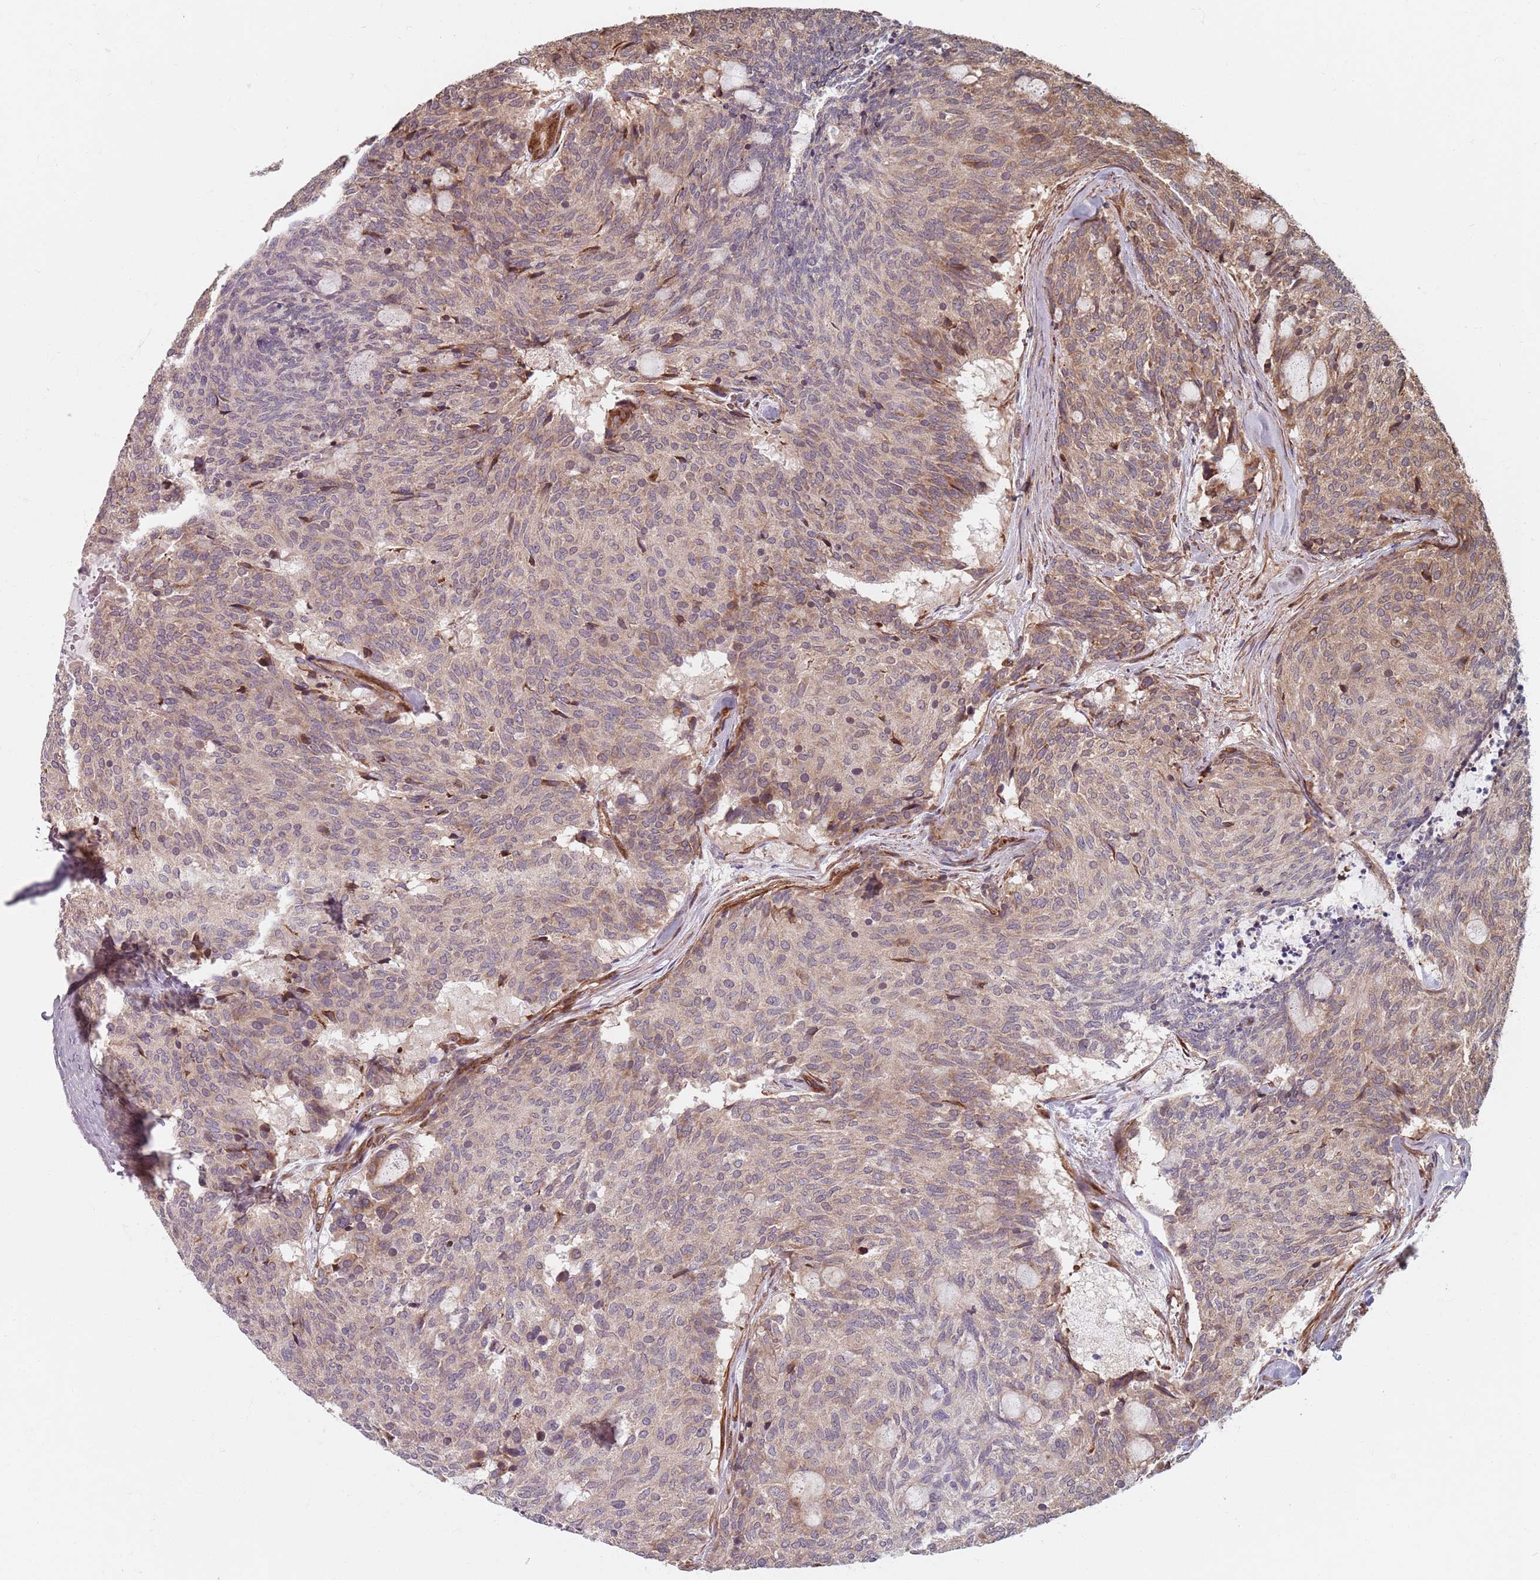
{"staining": {"intensity": "weak", "quantity": "25%-75%", "location": "cytoplasmic/membranous"}, "tissue": "carcinoid", "cell_type": "Tumor cells", "image_type": "cancer", "snomed": [{"axis": "morphology", "description": "Carcinoid, malignant, NOS"}, {"axis": "topography", "description": "Pancreas"}], "caption": "This photomicrograph reveals malignant carcinoid stained with IHC to label a protein in brown. The cytoplasmic/membranous of tumor cells show weak positivity for the protein. Nuclei are counter-stained blue.", "gene": "NOTCH3", "patient": {"sex": "female", "age": 54}}